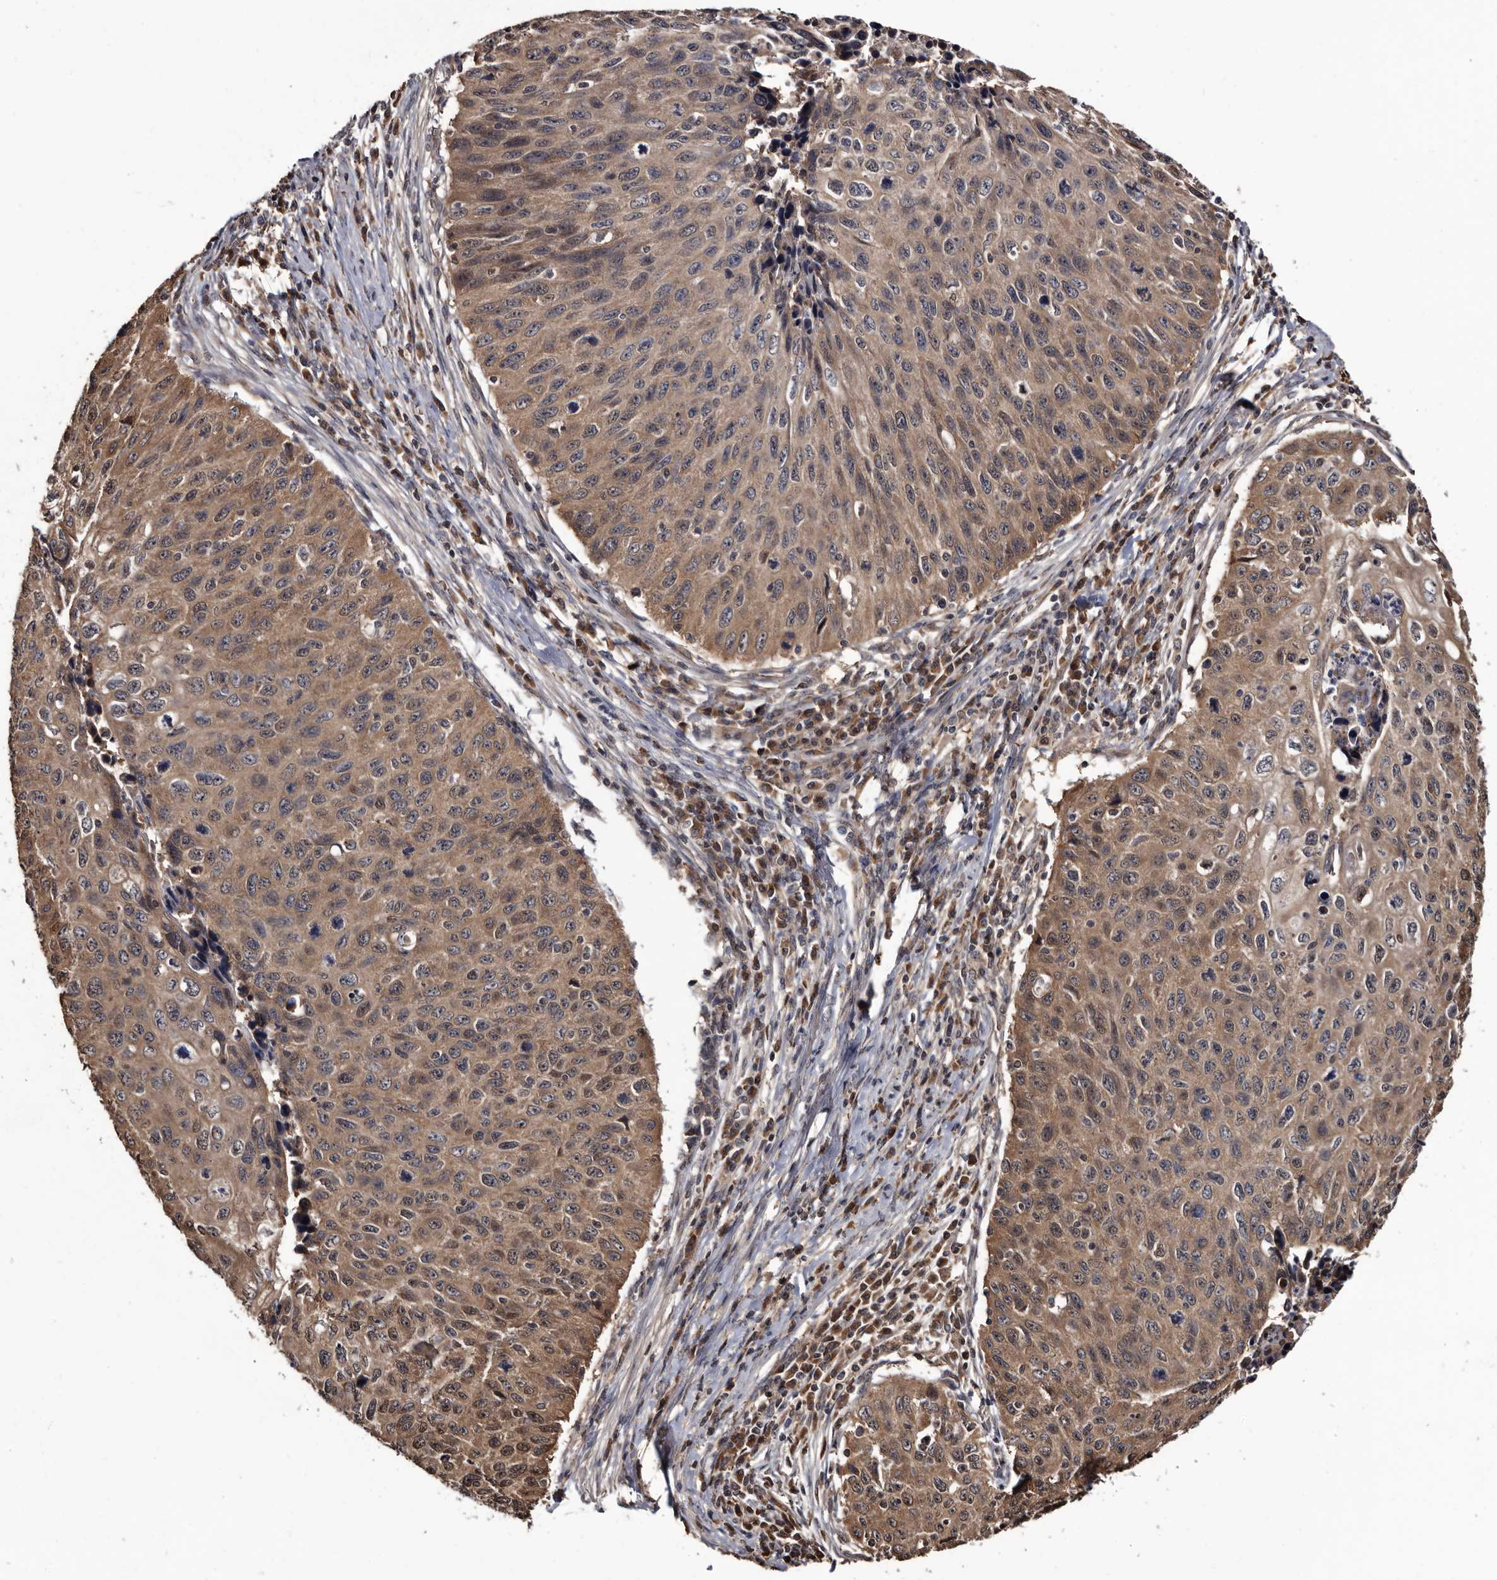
{"staining": {"intensity": "moderate", "quantity": ">75%", "location": "cytoplasmic/membranous"}, "tissue": "cervical cancer", "cell_type": "Tumor cells", "image_type": "cancer", "snomed": [{"axis": "morphology", "description": "Squamous cell carcinoma, NOS"}, {"axis": "topography", "description": "Cervix"}], "caption": "An image of human squamous cell carcinoma (cervical) stained for a protein shows moderate cytoplasmic/membranous brown staining in tumor cells.", "gene": "TTI2", "patient": {"sex": "female", "age": 53}}